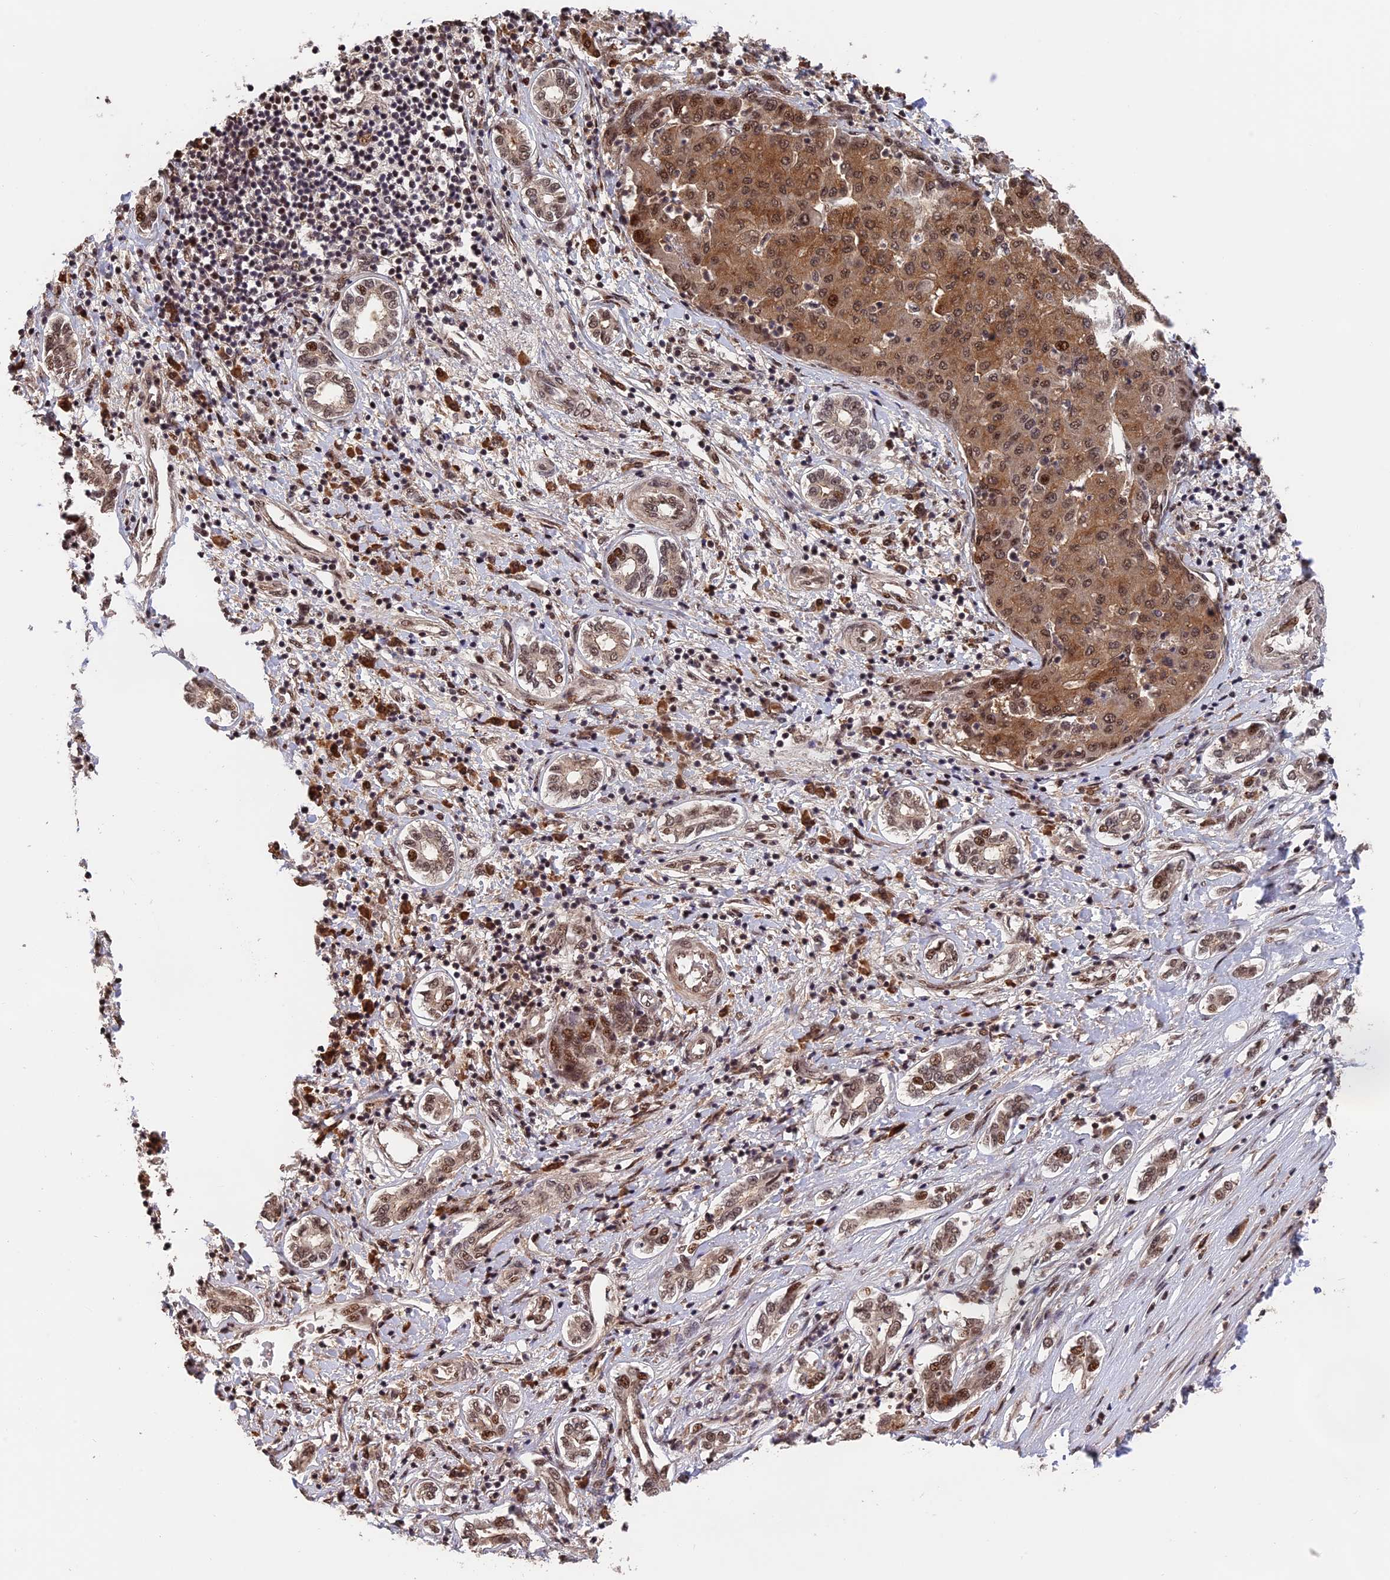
{"staining": {"intensity": "moderate", "quantity": ">75%", "location": "cytoplasmic/membranous,nuclear"}, "tissue": "liver cancer", "cell_type": "Tumor cells", "image_type": "cancer", "snomed": [{"axis": "morphology", "description": "Carcinoma, Hepatocellular, NOS"}, {"axis": "topography", "description": "Liver"}], "caption": "This photomicrograph displays liver cancer stained with immunohistochemistry (IHC) to label a protein in brown. The cytoplasmic/membranous and nuclear of tumor cells show moderate positivity for the protein. Nuclei are counter-stained blue.", "gene": "OSBPL1A", "patient": {"sex": "male", "age": 65}}